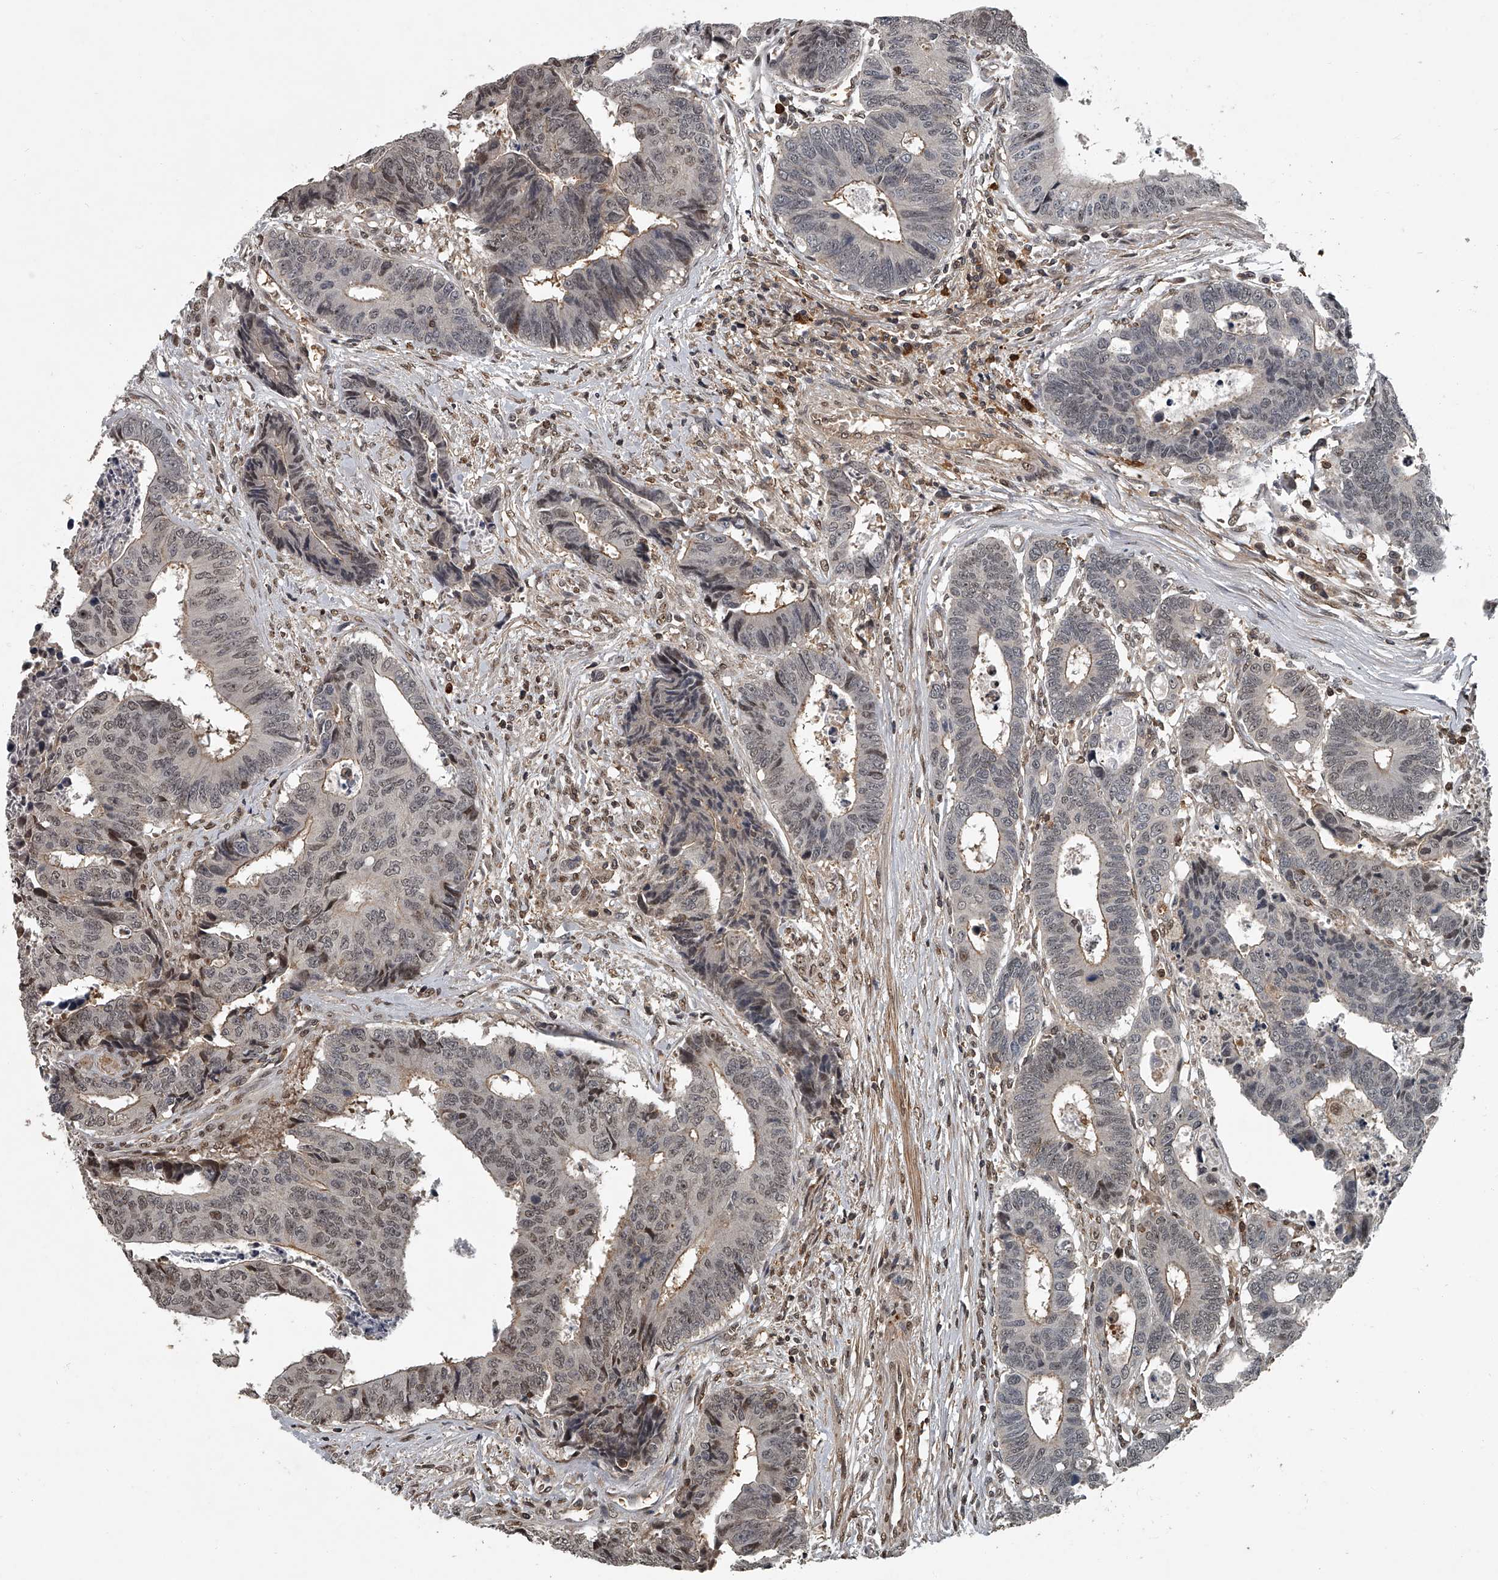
{"staining": {"intensity": "weak", "quantity": "25%-75%", "location": "cytoplasmic/membranous,nuclear"}, "tissue": "colorectal cancer", "cell_type": "Tumor cells", "image_type": "cancer", "snomed": [{"axis": "morphology", "description": "Adenocarcinoma, NOS"}, {"axis": "topography", "description": "Rectum"}], "caption": "The histopathology image shows immunohistochemical staining of adenocarcinoma (colorectal). There is weak cytoplasmic/membranous and nuclear expression is seen in about 25%-75% of tumor cells.", "gene": "PLEKHG1", "patient": {"sex": "male", "age": 84}}